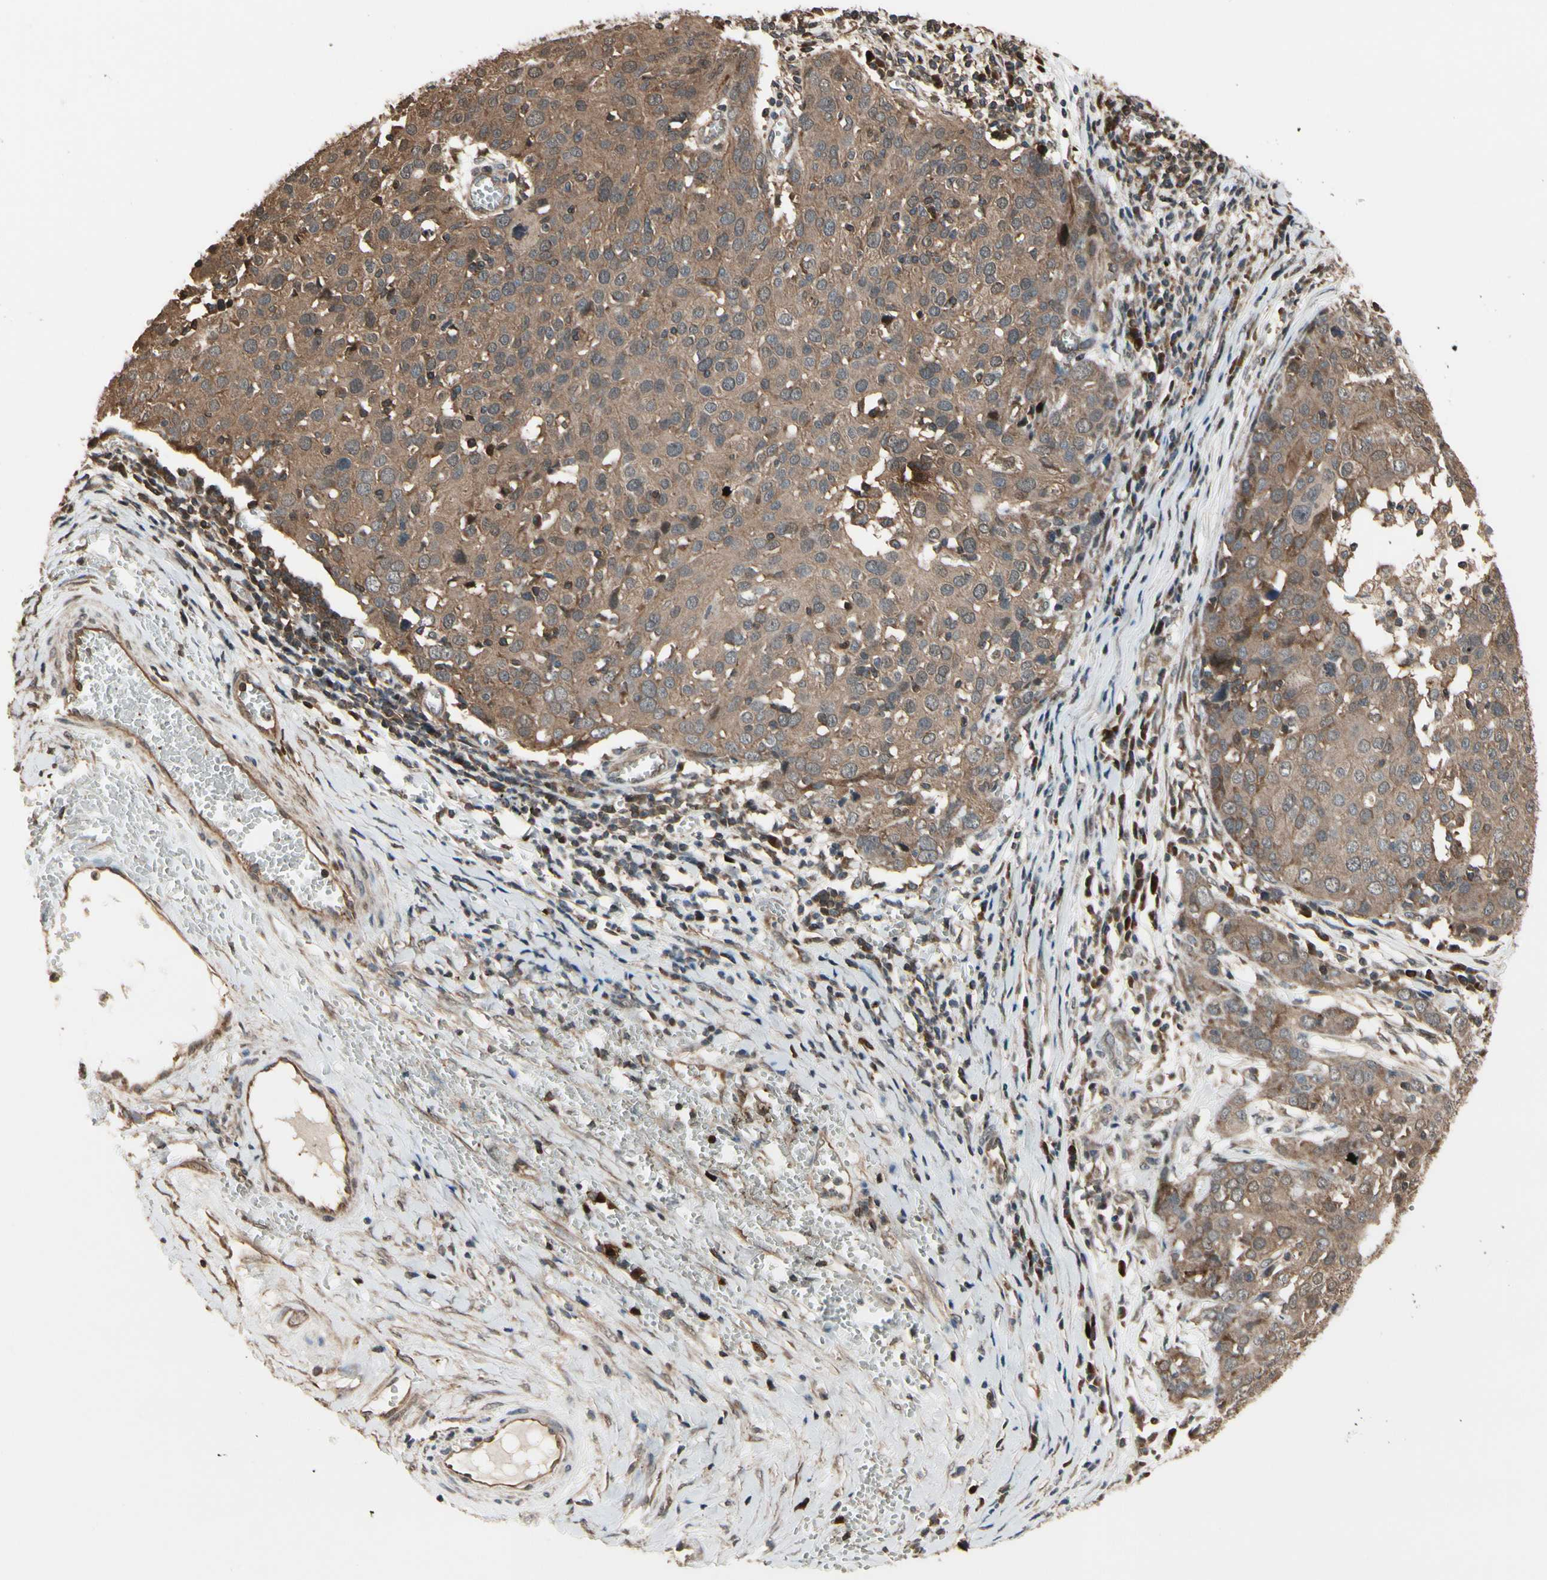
{"staining": {"intensity": "moderate", "quantity": "<25%", "location": "cytoplasmic/membranous"}, "tissue": "ovarian cancer", "cell_type": "Tumor cells", "image_type": "cancer", "snomed": [{"axis": "morphology", "description": "Carcinoma, endometroid"}, {"axis": "topography", "description": "Ovary"}], "caption": "This is a histology image of immunohistochemistry (IHC) staining of endometroid carcinoma (ovarian), which shows moderate positivity in the cytoplasmic/membranous of tumor cells.", "gene": "CSF1R", "patient": {"sex": "female", "age": 50}}